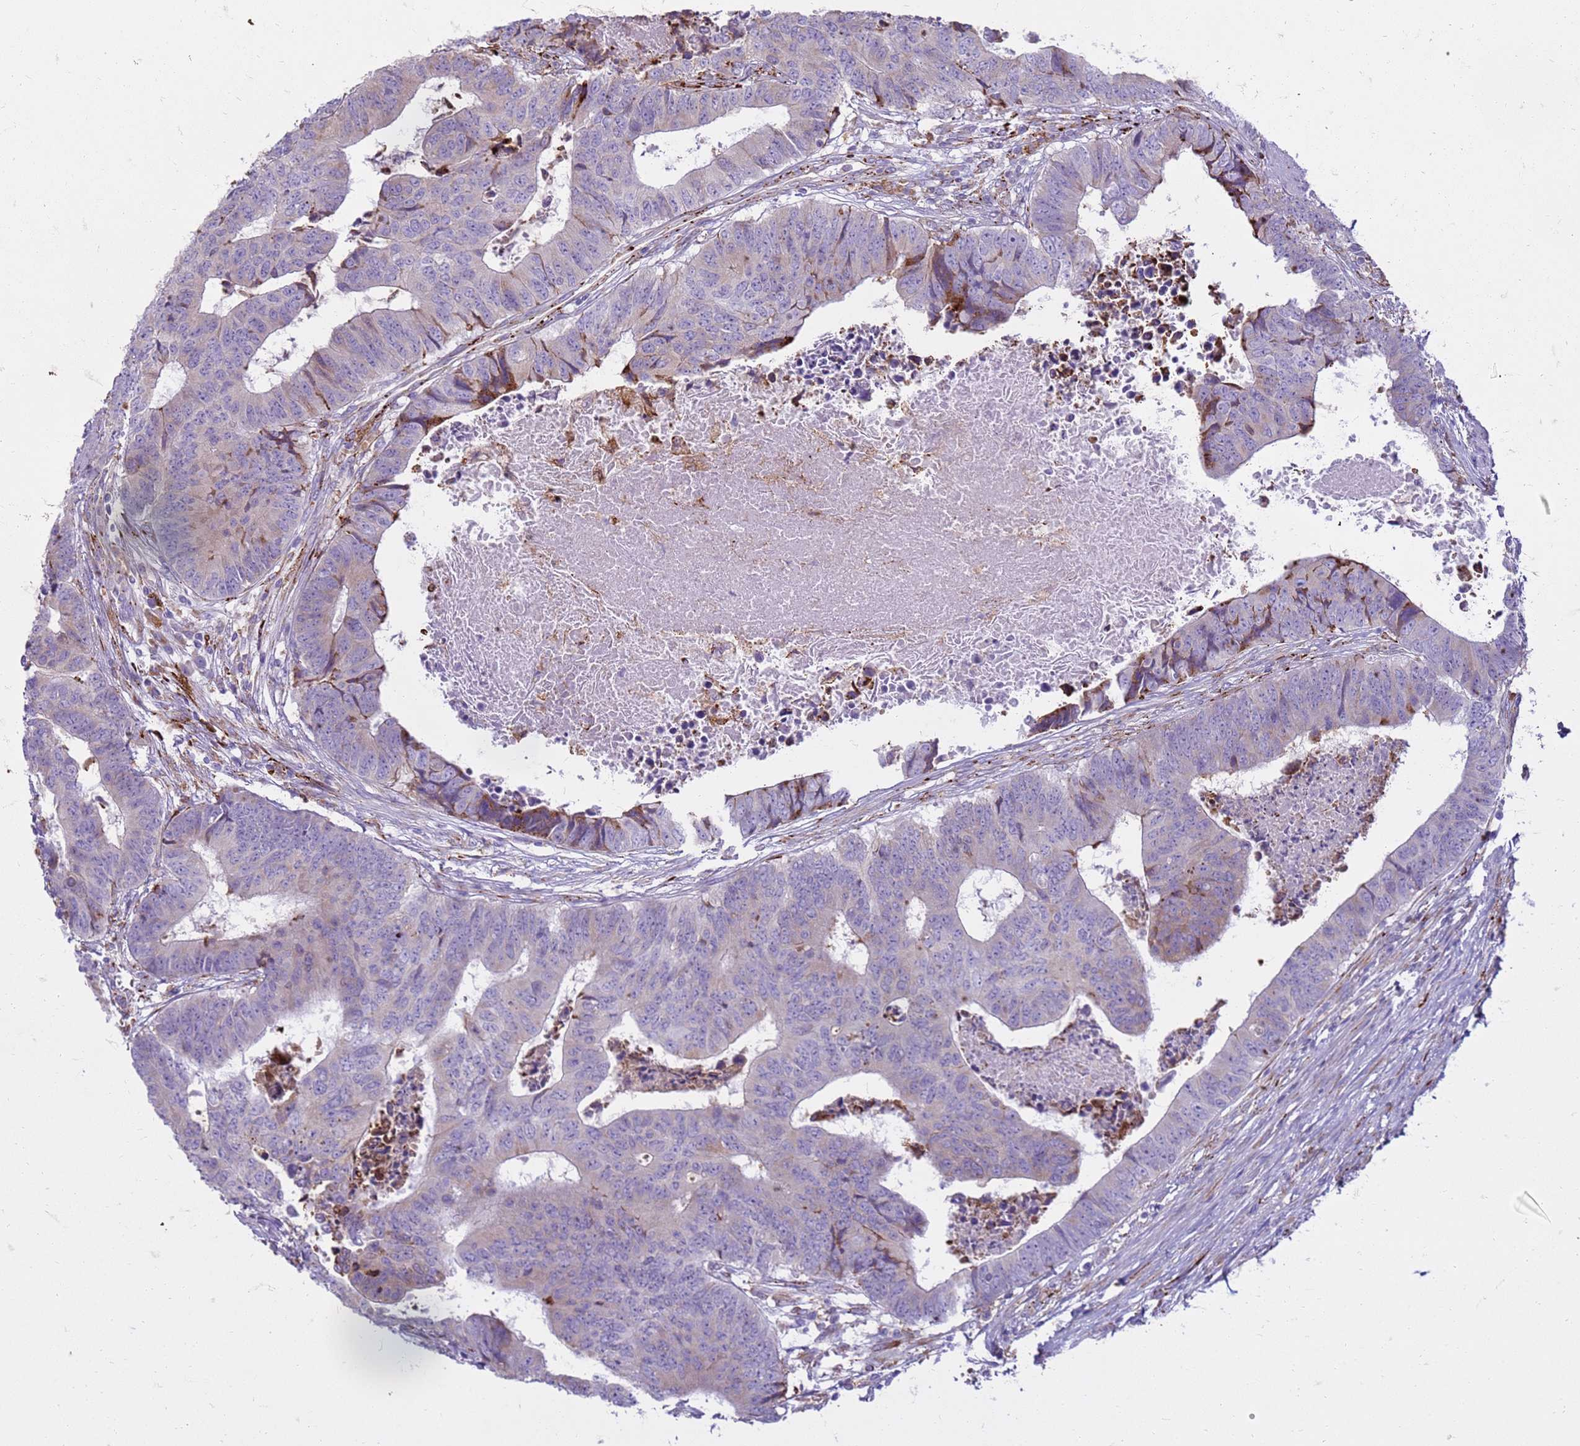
{"staining": {"intensity": "negative", "quantity": "none", "location": "none"}, "tissue": "colorectal cancer", "cell_type": "Tumor cells", "image_type": "cancer", "snomed": [{"axis": "morphology", "description": "Adenocarcinoma, NOS"}, {"axis": "topography", "description": "Rectum"}], "caption": "Immunohistochemistry histopathology image of human adenocarcinoma (colorectal) stained for a protein (brown), which shows no positivity in tumor cells. Nuclei are stained in blue.", "gene": "PDK3", "patient": {"sex": "male", "age": 84}}